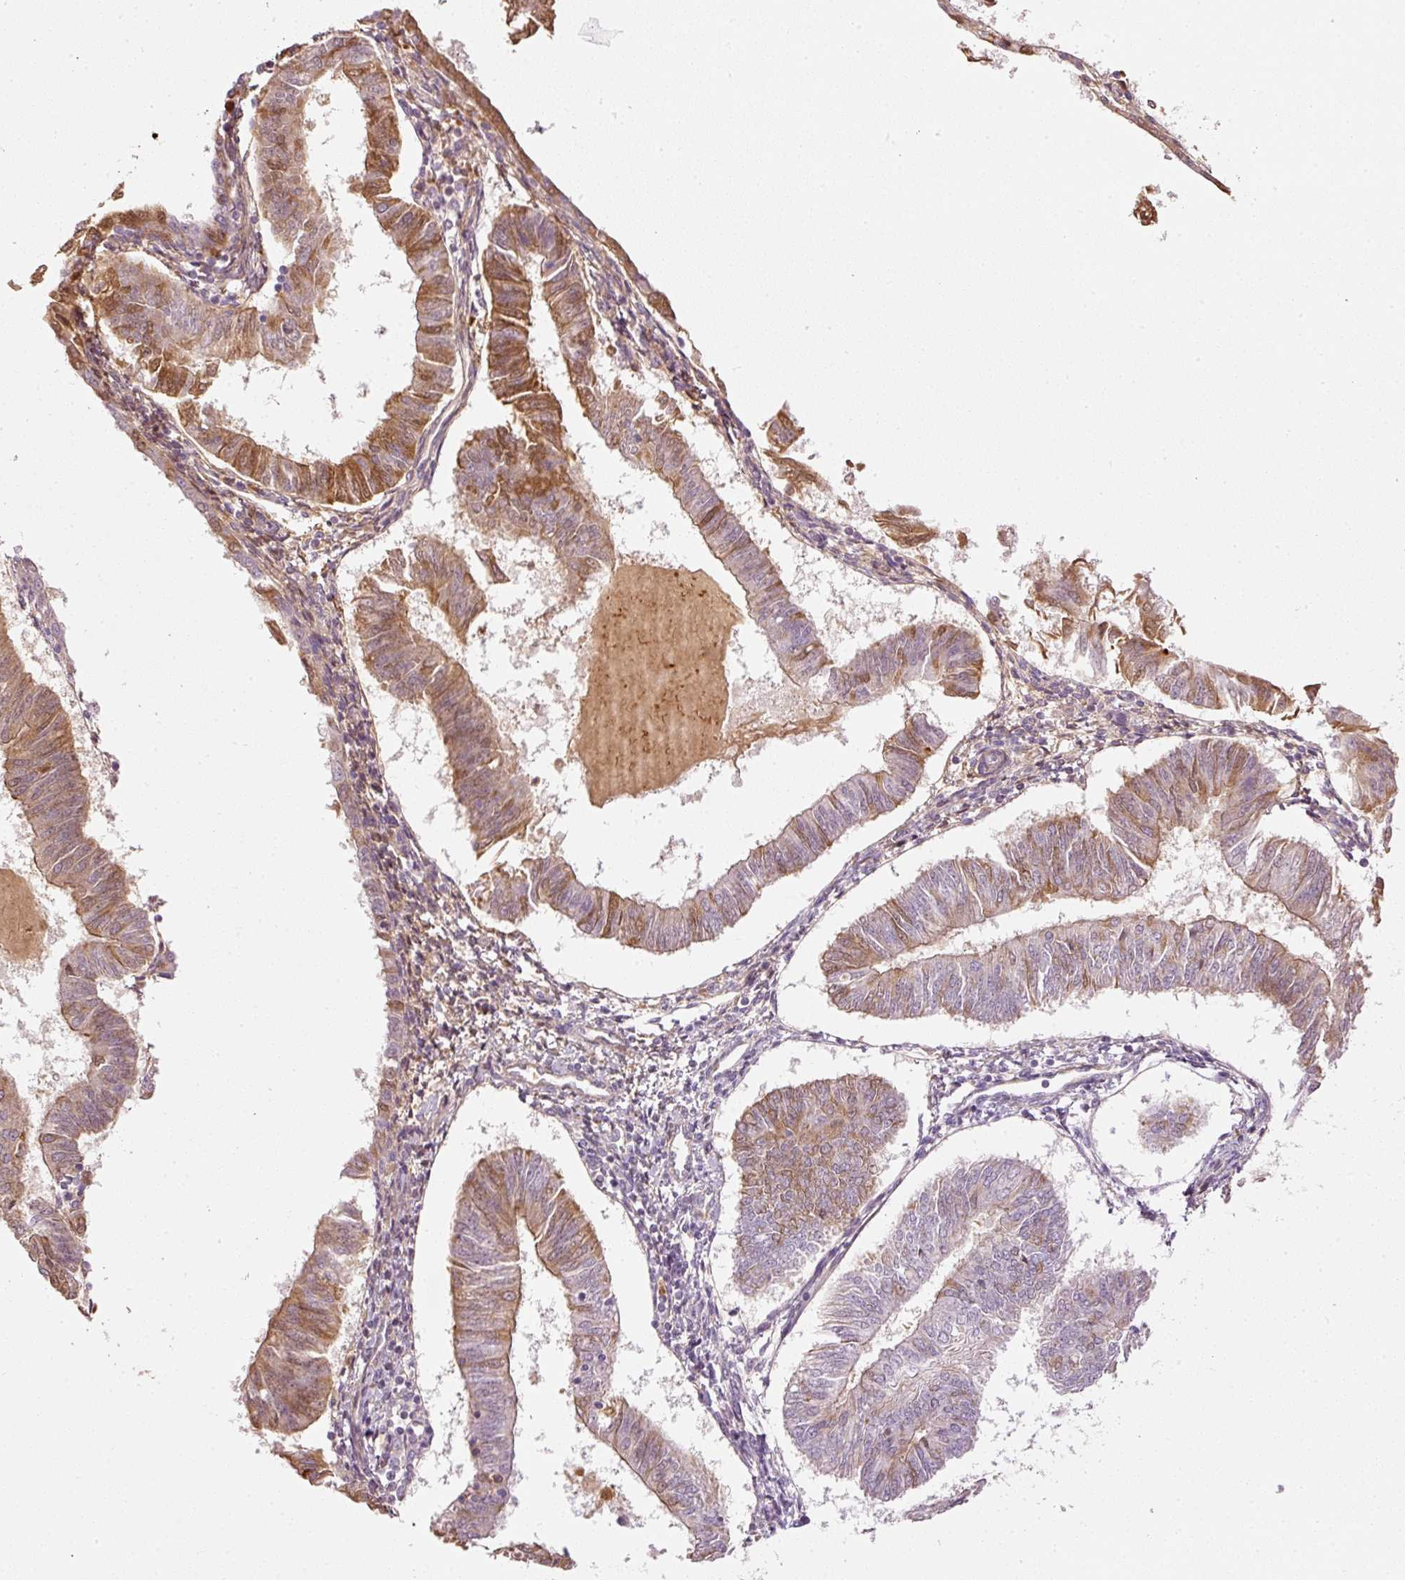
{"staining": {"intensity": "moderate", "quantity": "25%-75%", "location": "cytoplasmic/membranous"}, "tissue": "endometrial cancer", "cell_type": "Tumor cells", "image_type": "cancer", "snomed": [{"axis": "morphology", "description": "Adenocarcinoma, NOS"}, {"axis": "topography", "description": "Endometrium"}], "caption": "A micrograph of human endometrial adenocarcinoma stained for a protein reveals moderate cytoplasmic/membranous brown staining in tumor cells.", "gene": "SERPING1", "patient": {"sex": "female", "age": 58}}